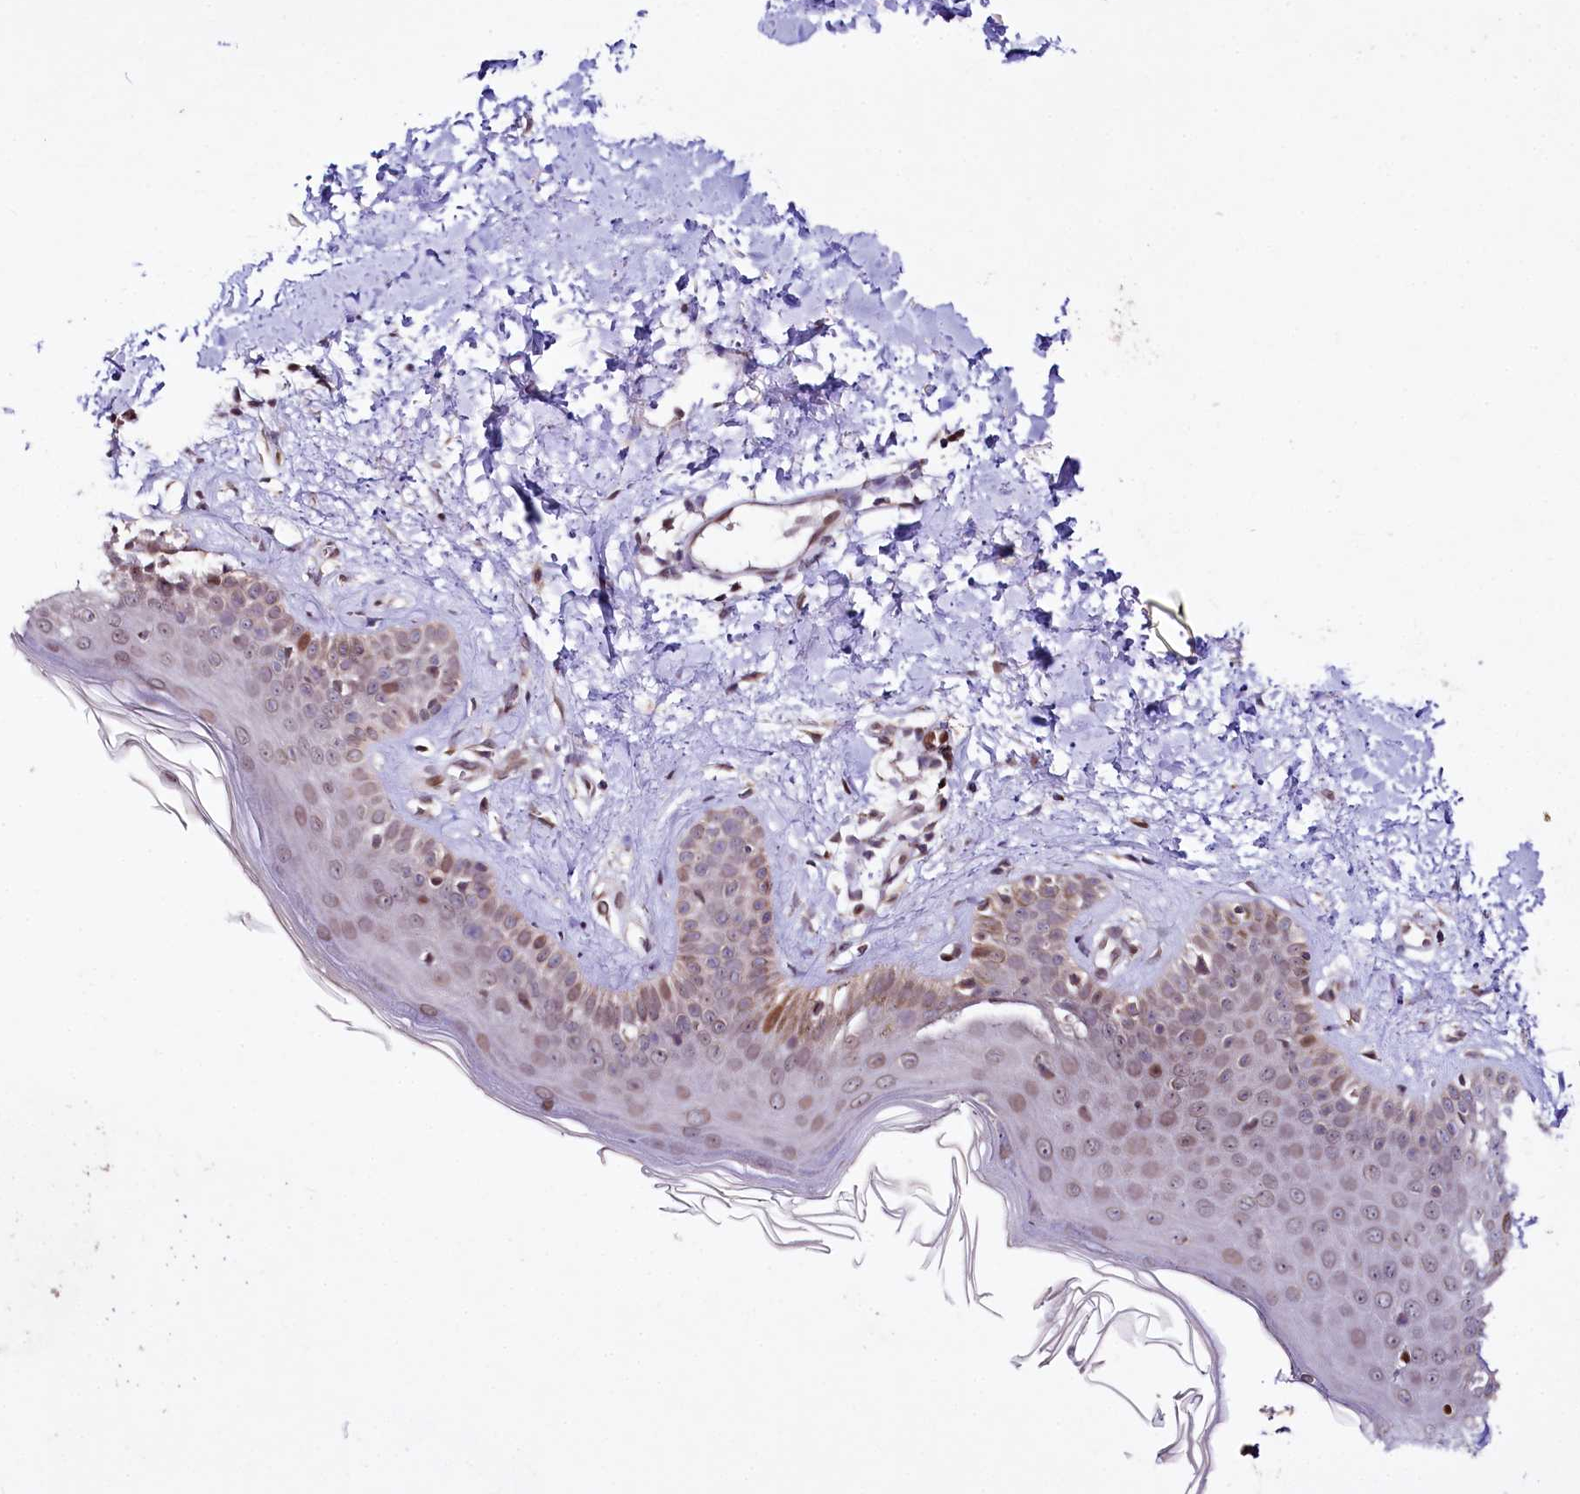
{"staining": {"intensity": "moderate", "quantity": ">75%", "location": "nuclear"}, "tissue": "skin", "cell_type": "Fibroblasts", "image_type": "normal", "snomed": [{"axis": "morphology", "description": "Normal tissue, NOS"}, {"axis": "topography", "description": "Skin"}], "caption": "Benign skin demonstrates moderate nuclear positivity in about >75% of fibroblasts (Stains: DAB (3,3'-diaminobenzidine) in brown, nuclei in blue, Microscopy: brightfield microscopy at high magnification)..", "gene": "ZNF226", "patient": {"sex": "male", "age": 52}}